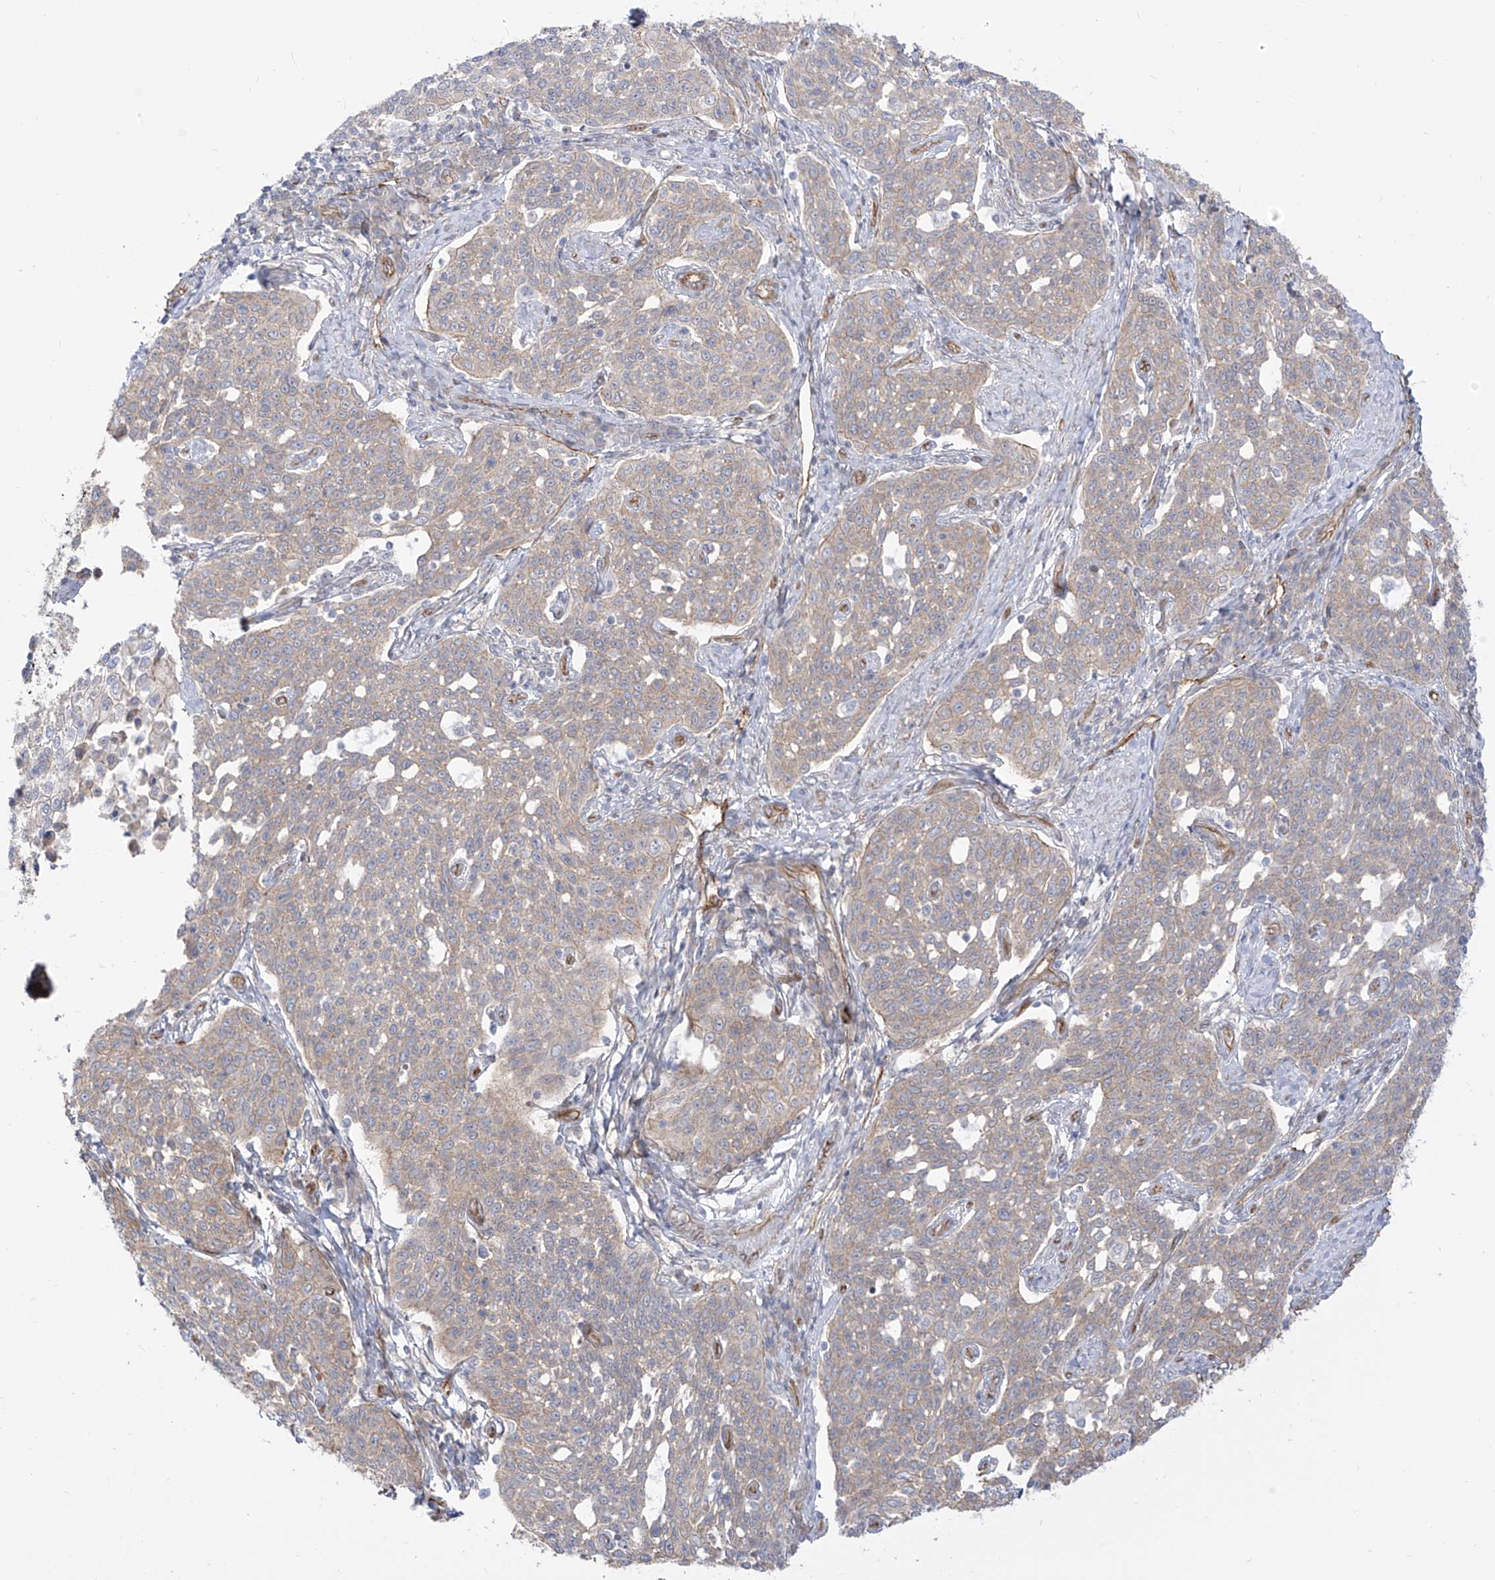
{"staining": {"intensity": "weak", "quantity": "<25%", "location": "cytoplasmic/membranous"}, "tissue": "cervical cancer", "cell_type": "Tumor cells", "image_type": "cancer", "snomed": [{"axis": "morphology", "description": "Squamous cell carcinoma, NOS"}, {"axis": "topography", "description": "Cervix"}], "caption": "The image demonstrates no significant expression in tumor cells of cervical squamous cell carcinoma.", "gene": "ZNF180", "patient": {"sex": "female", "age": 34}}